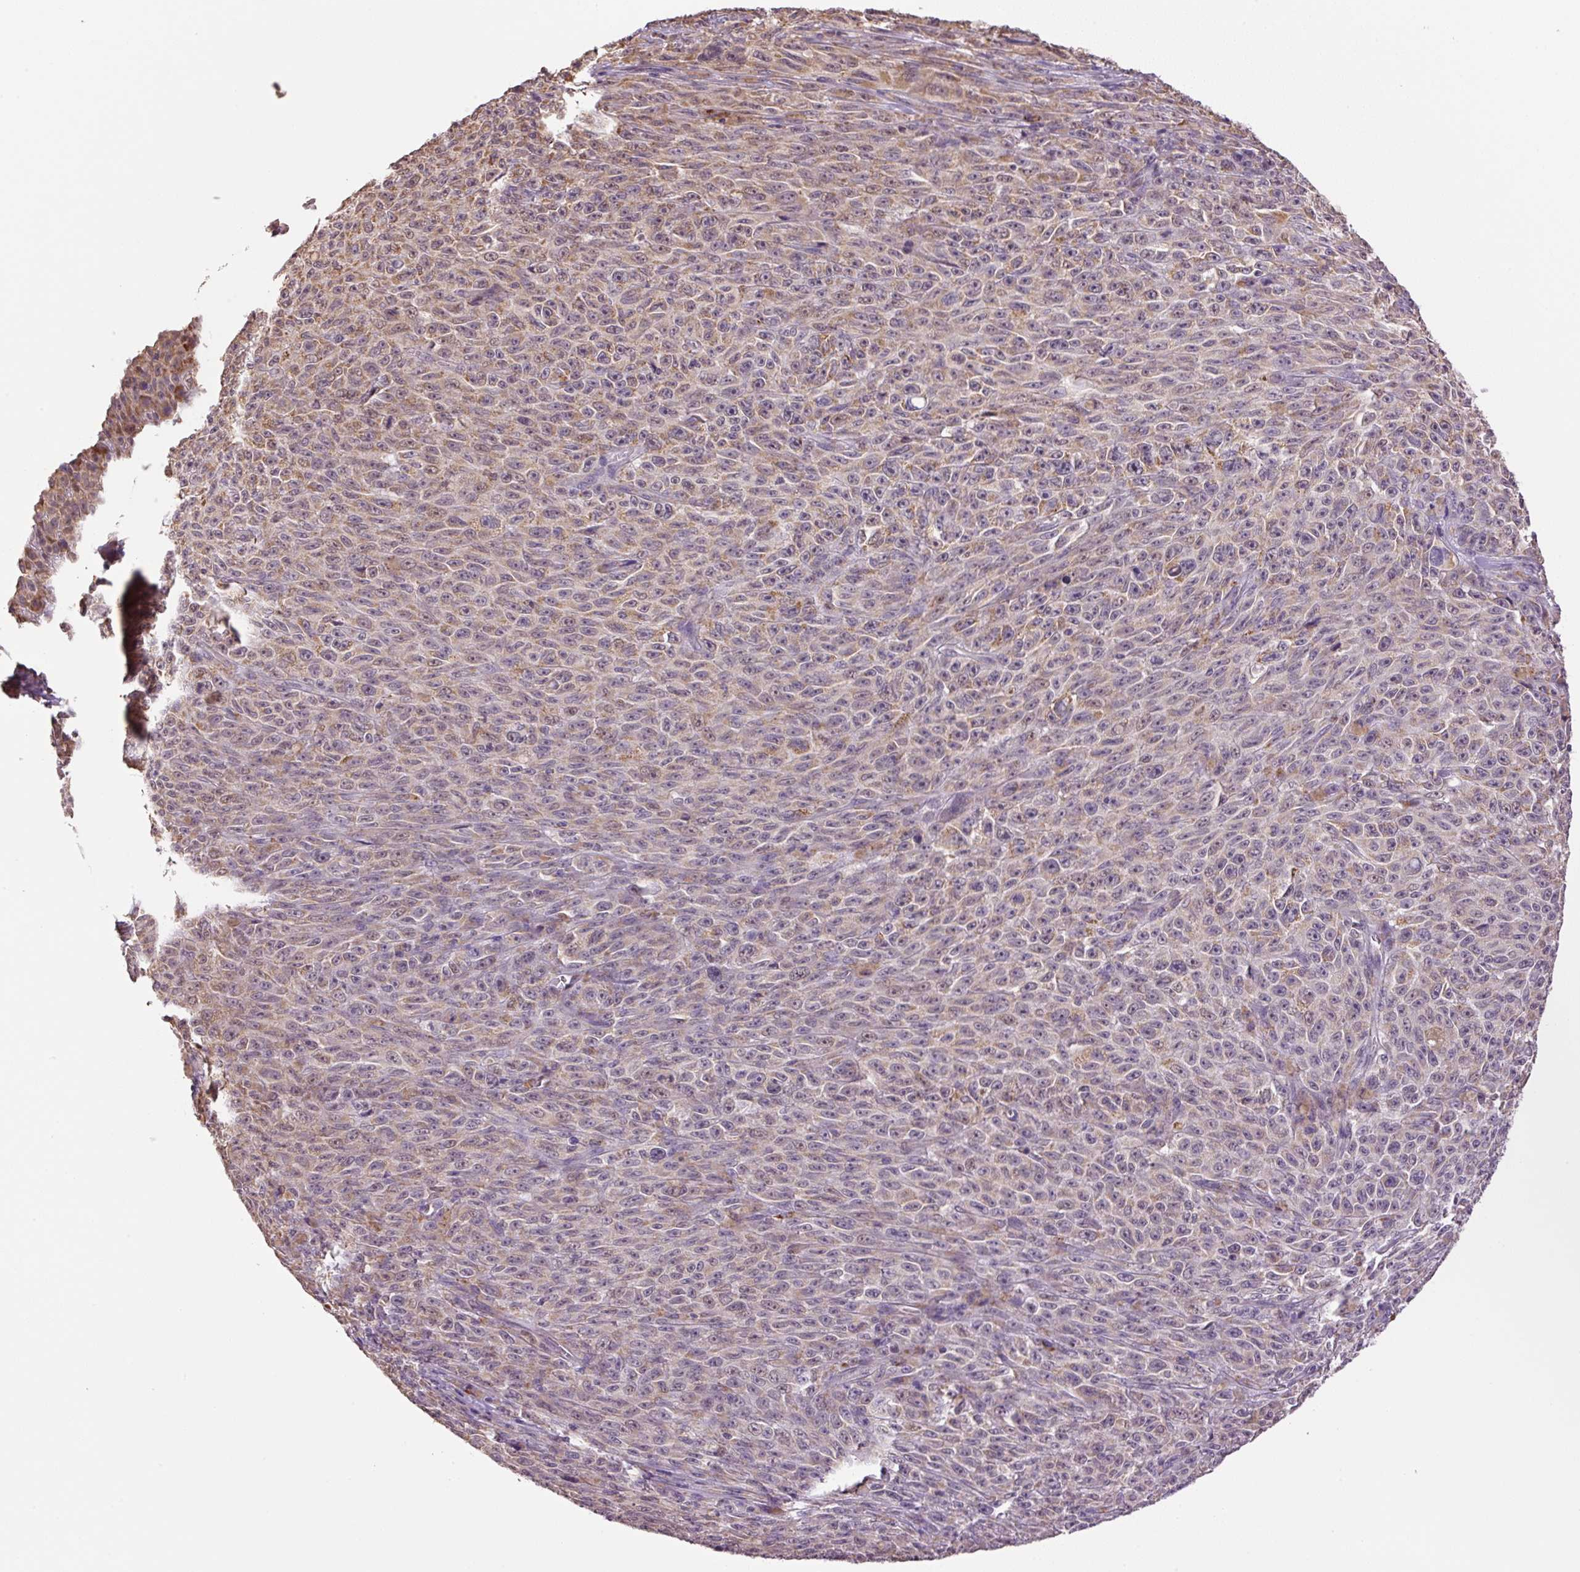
{"staining": {"intensity": "moderate", "quantity": ">75%", "location": "cytoplasmic/membranous,nuclear"}, "tissue": "melanoma", "cell_type": "Tumor cells", "image_type": "cancer", "snomed": [{"axis": "morphology", "description": "Malignant melanoma, NOS"}, {"axis": "topography", "description": "Skin"}], "caption": "Melanoma stained for a protein (brown) demonstrates moderate cytoplasmic/membranous and nuclear positive expression in about >75% of tumor cells.", "gene": "SGF29", "patient": {"sex": "female", "age": 82}}